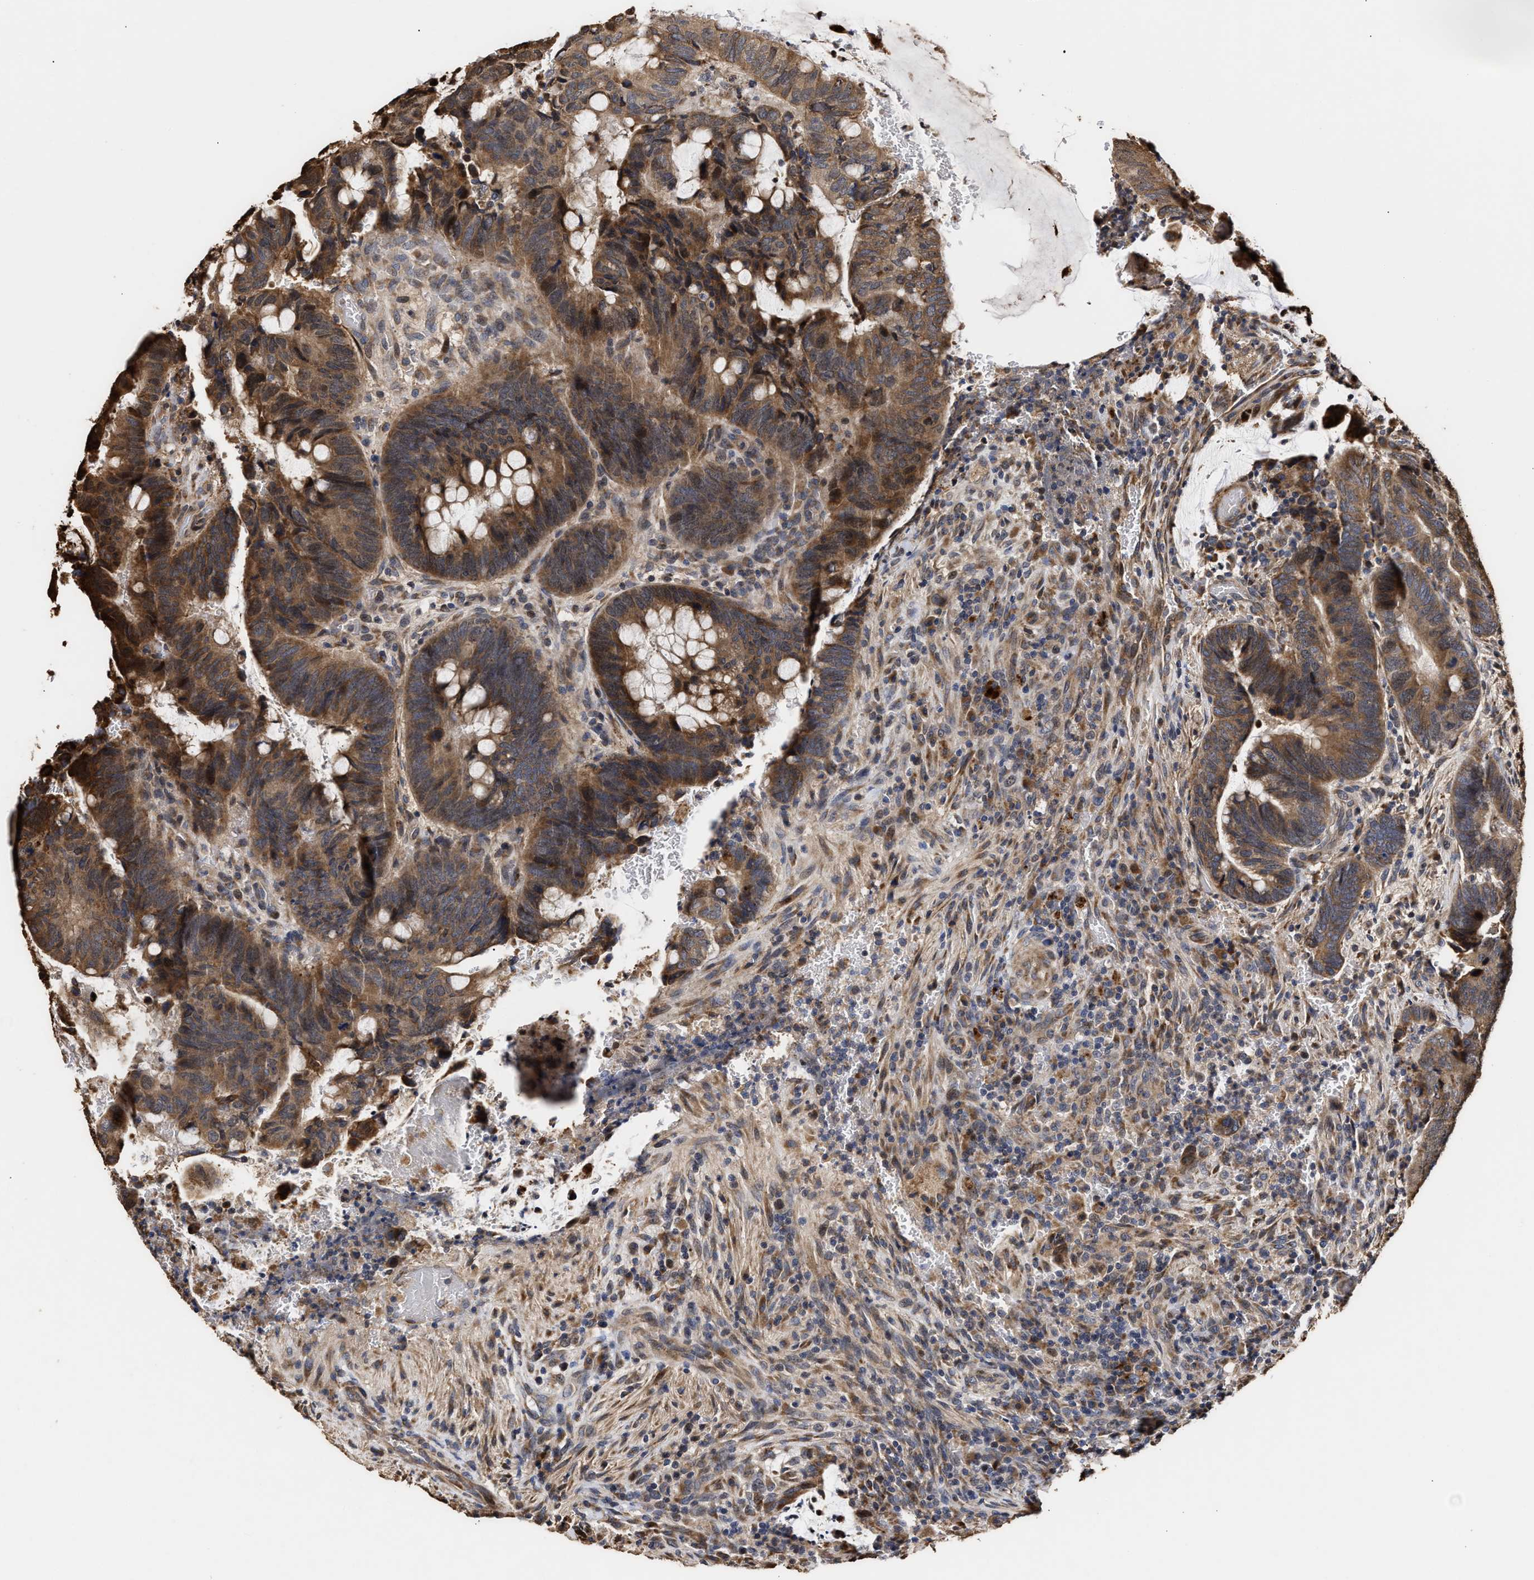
{"staining": {"intensity": "strong", "quantity": ">75%", "location": "cytoplasmic/membranous"}, "tissue": "colorectal cancer", "cell_type": "Tumor cells", "image_type": "cancer", "snomed": [{"axis": "morphology", "description": "Normal tissue, NOS"}, {"axis": "morphology", "description": "Adenocarcinoma, NOS"}, {"axis": "topography", "description": "Rectum"}, {"axis": "topography", "description": "Peripheral nerve tissue"}], "caption": "A histopathology image of human colorectal cancer (adenocarcinoma) stained for a protein demonstrates strong cytoplasmic/membranous brown staining in tumor cells. (brown staining indicates protein expression, while blue staining denotes nuclei).", "gene": "GOSR1", "patient": {"sex": "male", "age": 92}}